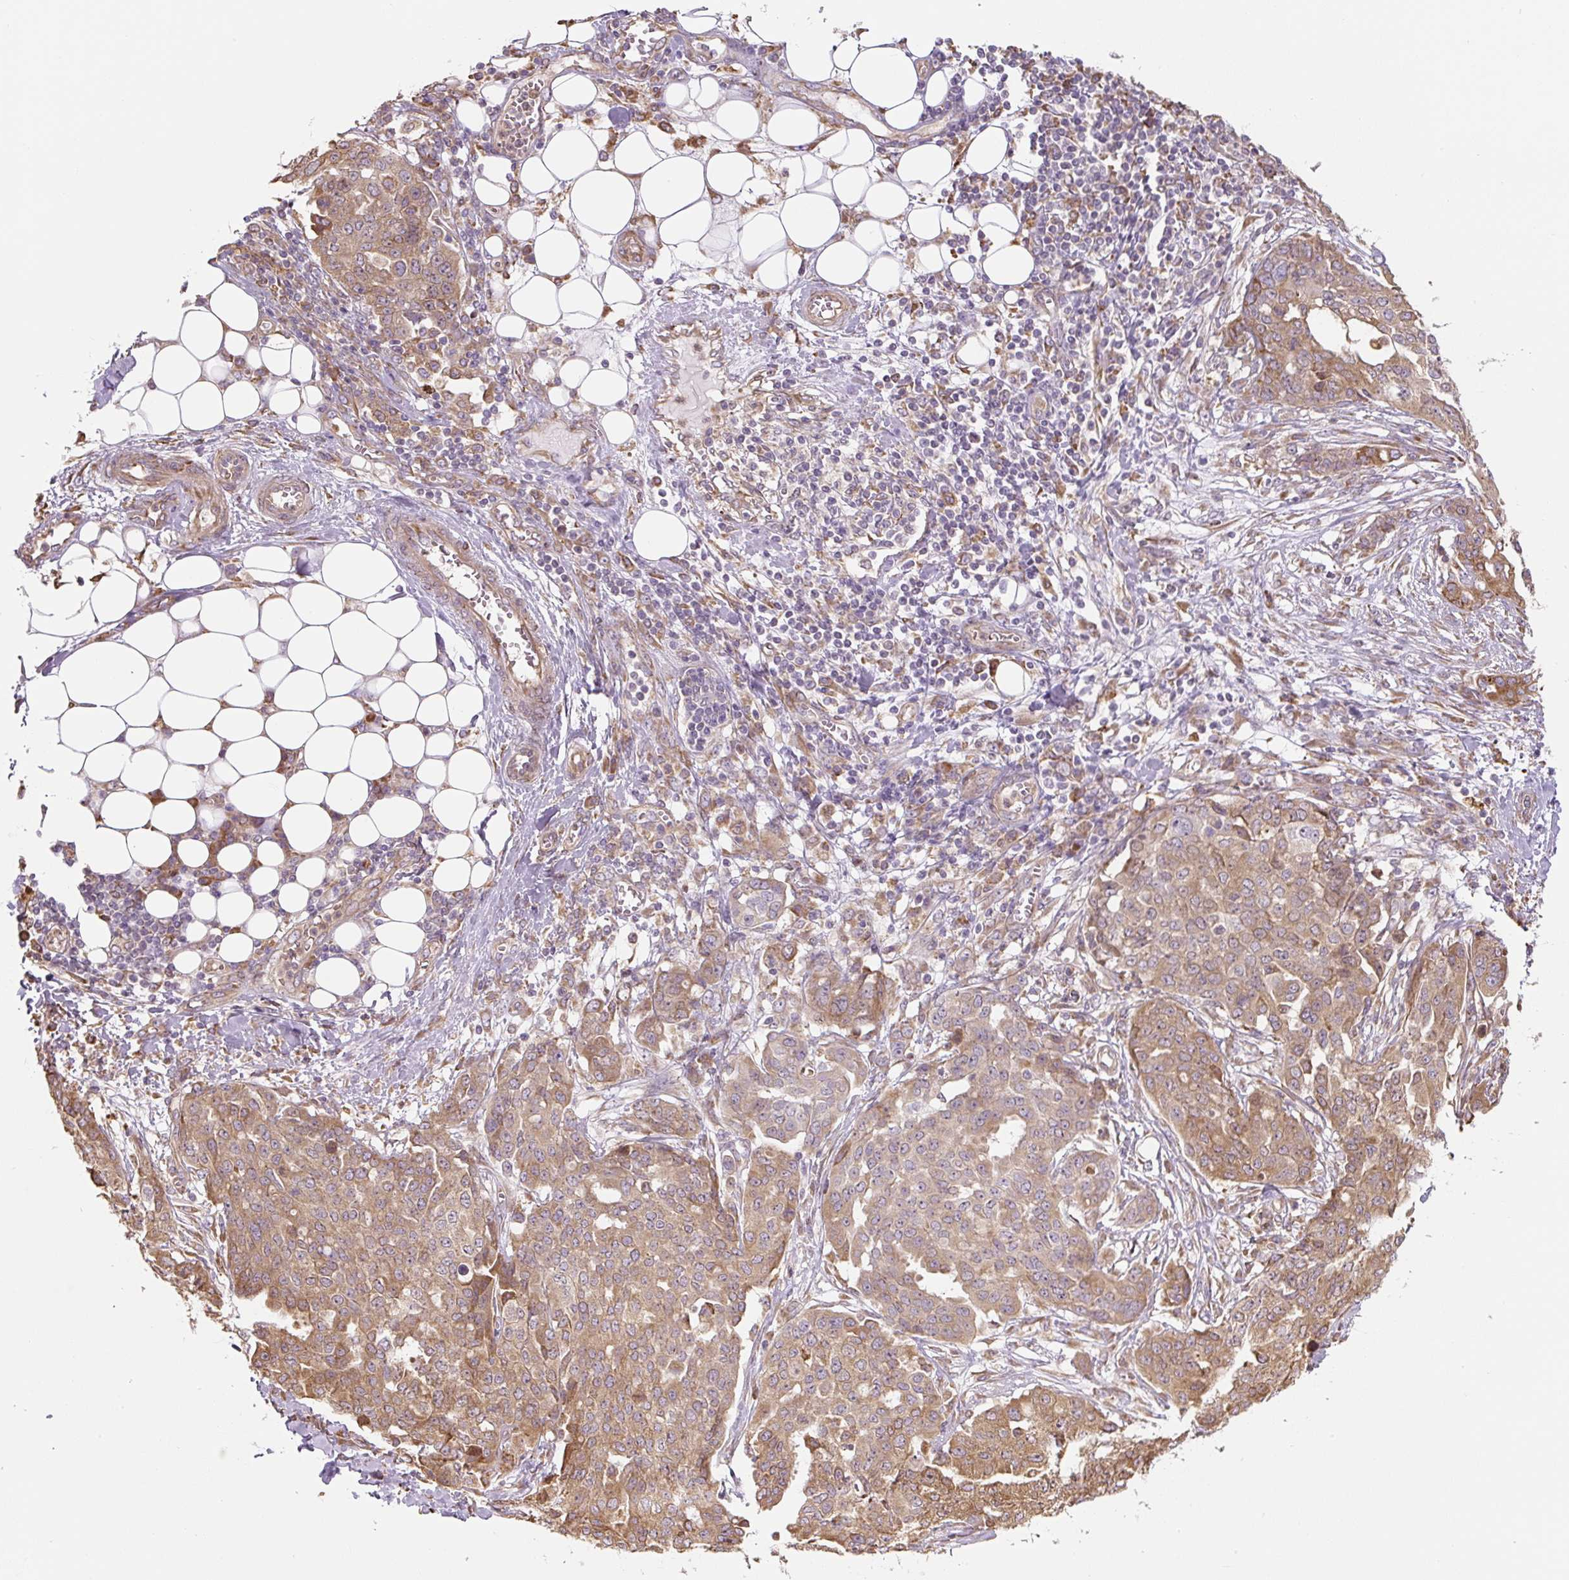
{"staining": {"intensity": "moderate", "quantity": ">75%", "location": "cytoplasmic/membranous"}, "tissue": "ovarian cancer", "cell_type": "Tumor cells", "image_type": "cancer", "snomed": [{"axis": "morphology", "description": "Cystadenocarcinoma, serous, NOS"}, {"axis": "topography", "description": "Soft tissue"}, {"axis": "topography", "description": "Ovary"}], "caption": "Ovarian serous cystadenocarcinoma was stained to show a protein in brown. There is medium levels of moderate cytoplasmic/membranous staining in approximately >75% of tumor cells. (brown staining indicates protein expression, while blue staining denotes nuclei).", "gene": "RASA1", "patient": {"sex": "female", "age": 57}}